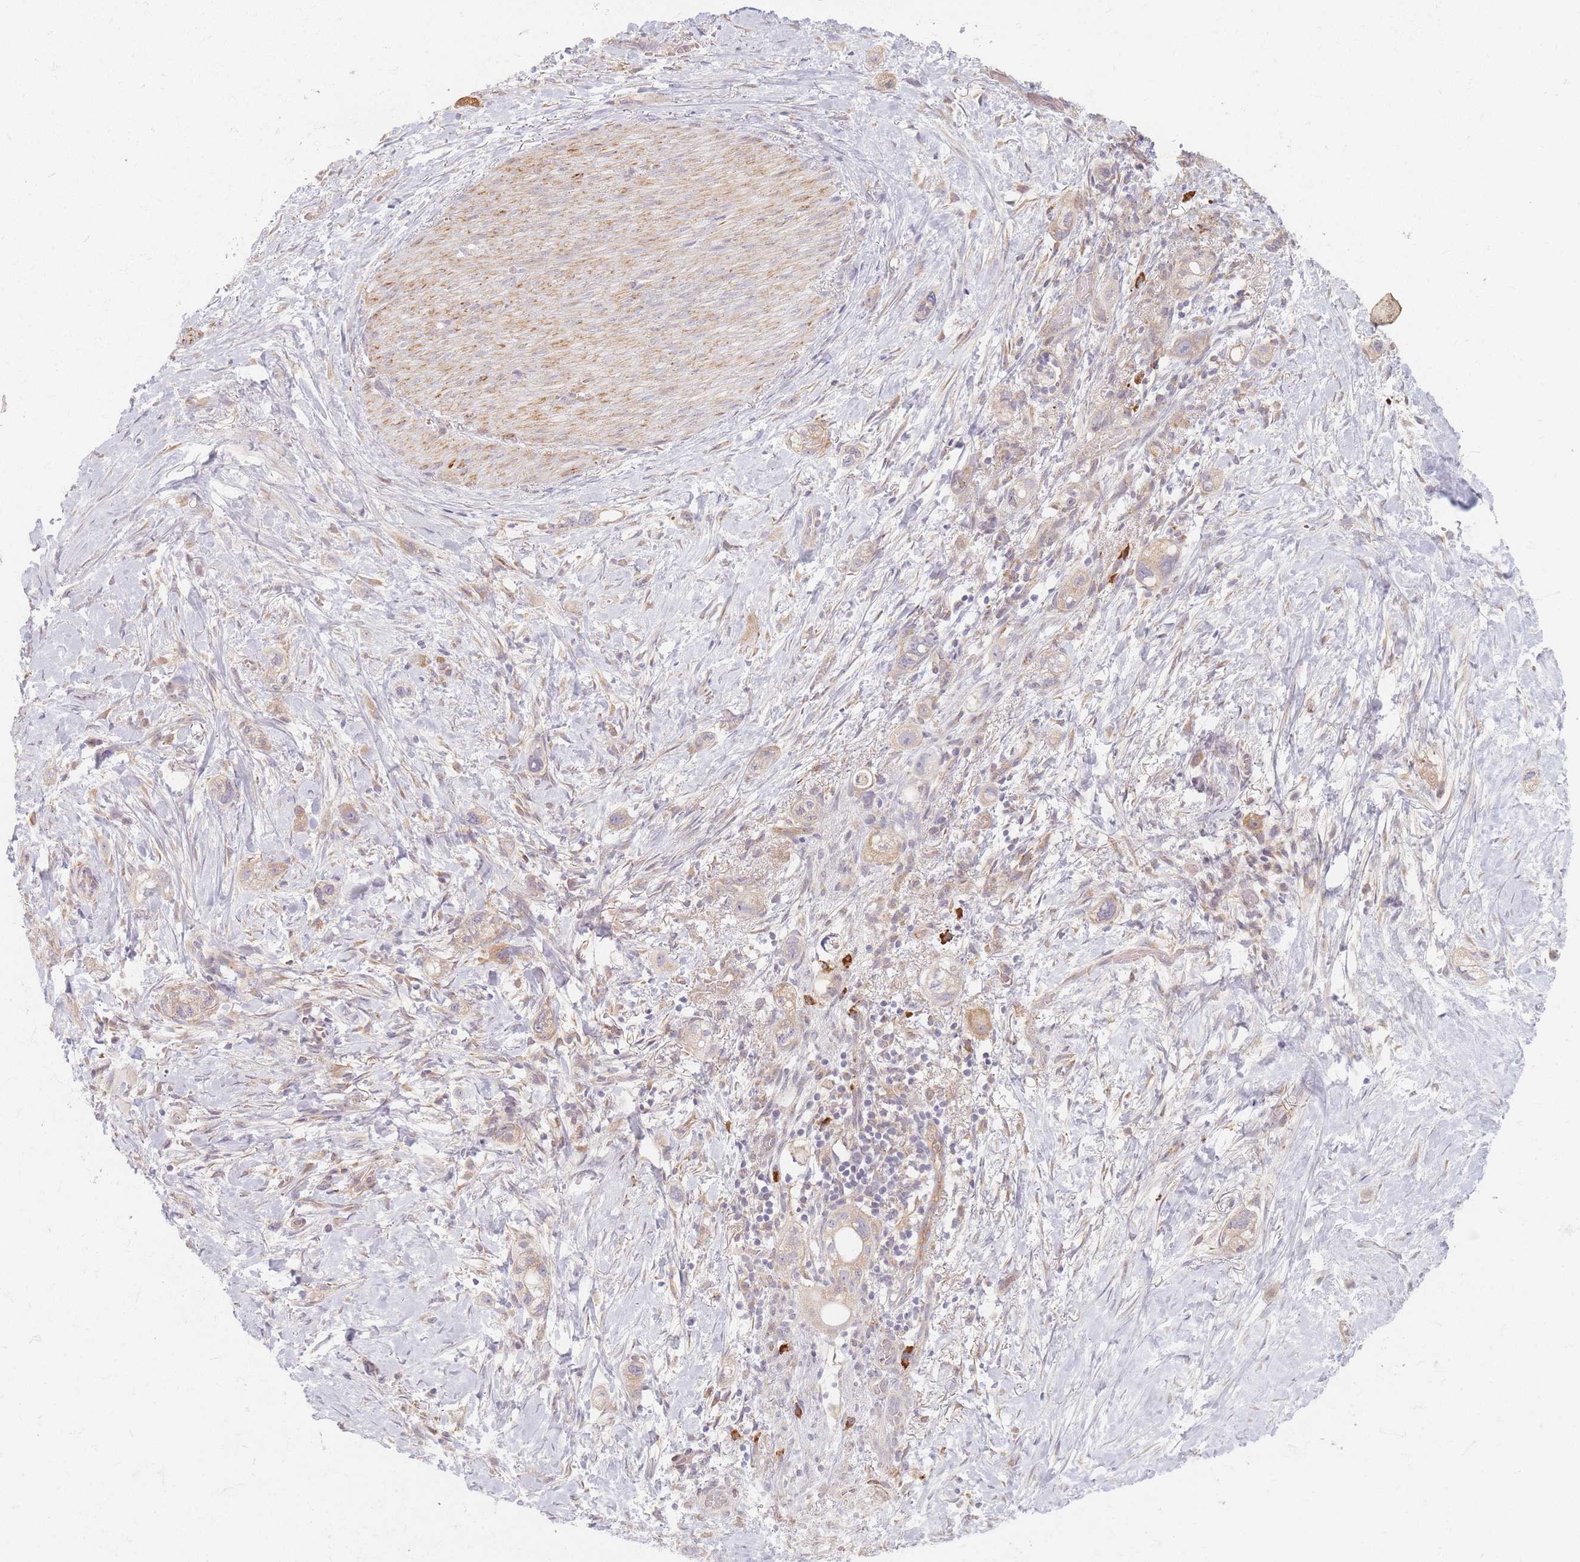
{"staining": {"intensity": "weak", "quantity": "<25%", "location": "cytoplasmic/membranous"}, "tissue": "stomach cancer", "cell_type": "Tumor cells", "image_type": "cancer", "snomed": [{"axis": "morphology", "description": "Adenocarcinoma, NOS"}, {"axis": "topography", "description": "Stomach"}, {"axis": "topography", "description": "Stomach, lower"}], "caption": "Stomach cancer stained for a protein using immunohistochemistry (IHC) displays no expression tumor cells.", "gene": "SMIM14", "patient": {"sex": "female", "age": 48}}